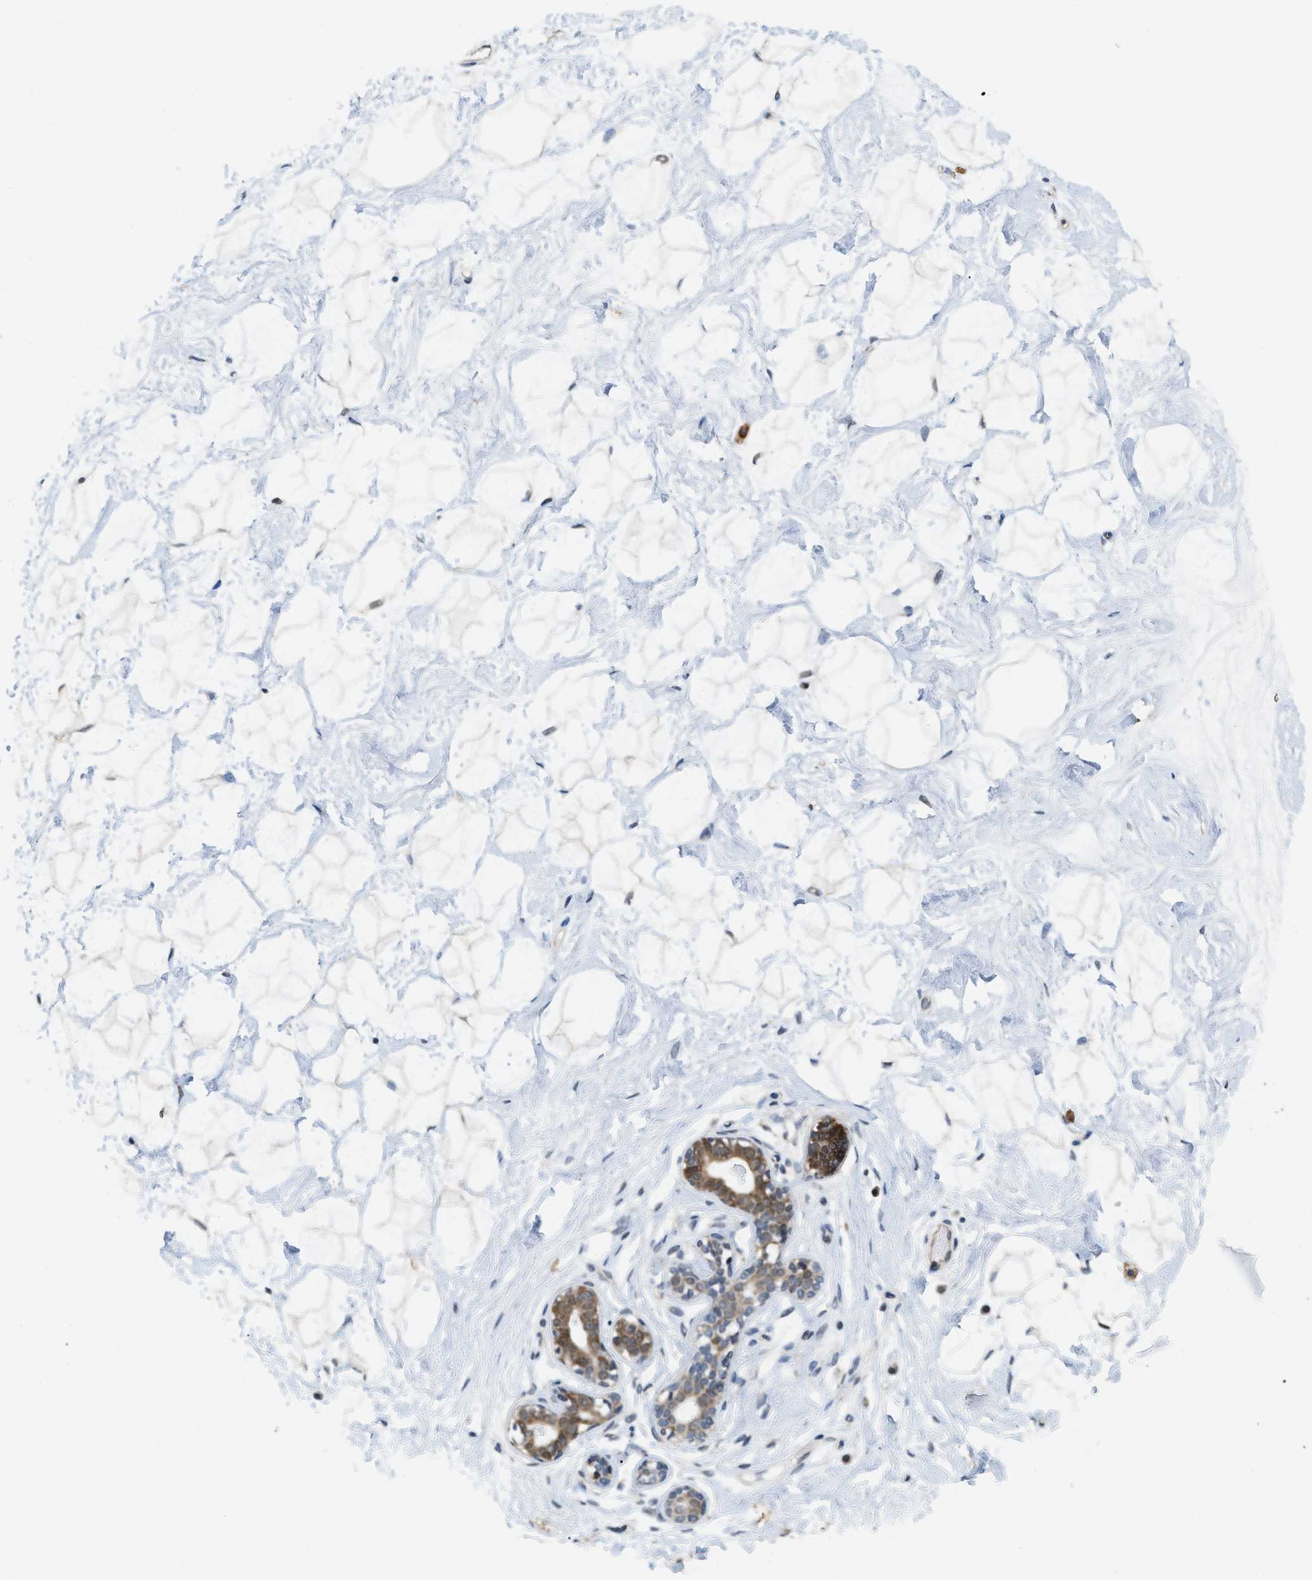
{"staining": {"intensity": "weak", "quantity": "25%-75%", "location": "cytoplasmic/membranous"}, "tissue": "breast", "cell_type": "Adipocytes", "image_type": "normal", "snomed": [{"axis": "morphology", "description": "Normal tissue, NOS"}, {"axis": "topography", "description": "Breast"}], "caption": "Protein positivity by immunohistochemistry reveals weak cytoplasmic/membranous staining in approximately 25%-75% of adipocytes in benign breast.", "gene": "ATF7IP", "patient": {"sex": "female", "age": 23}}